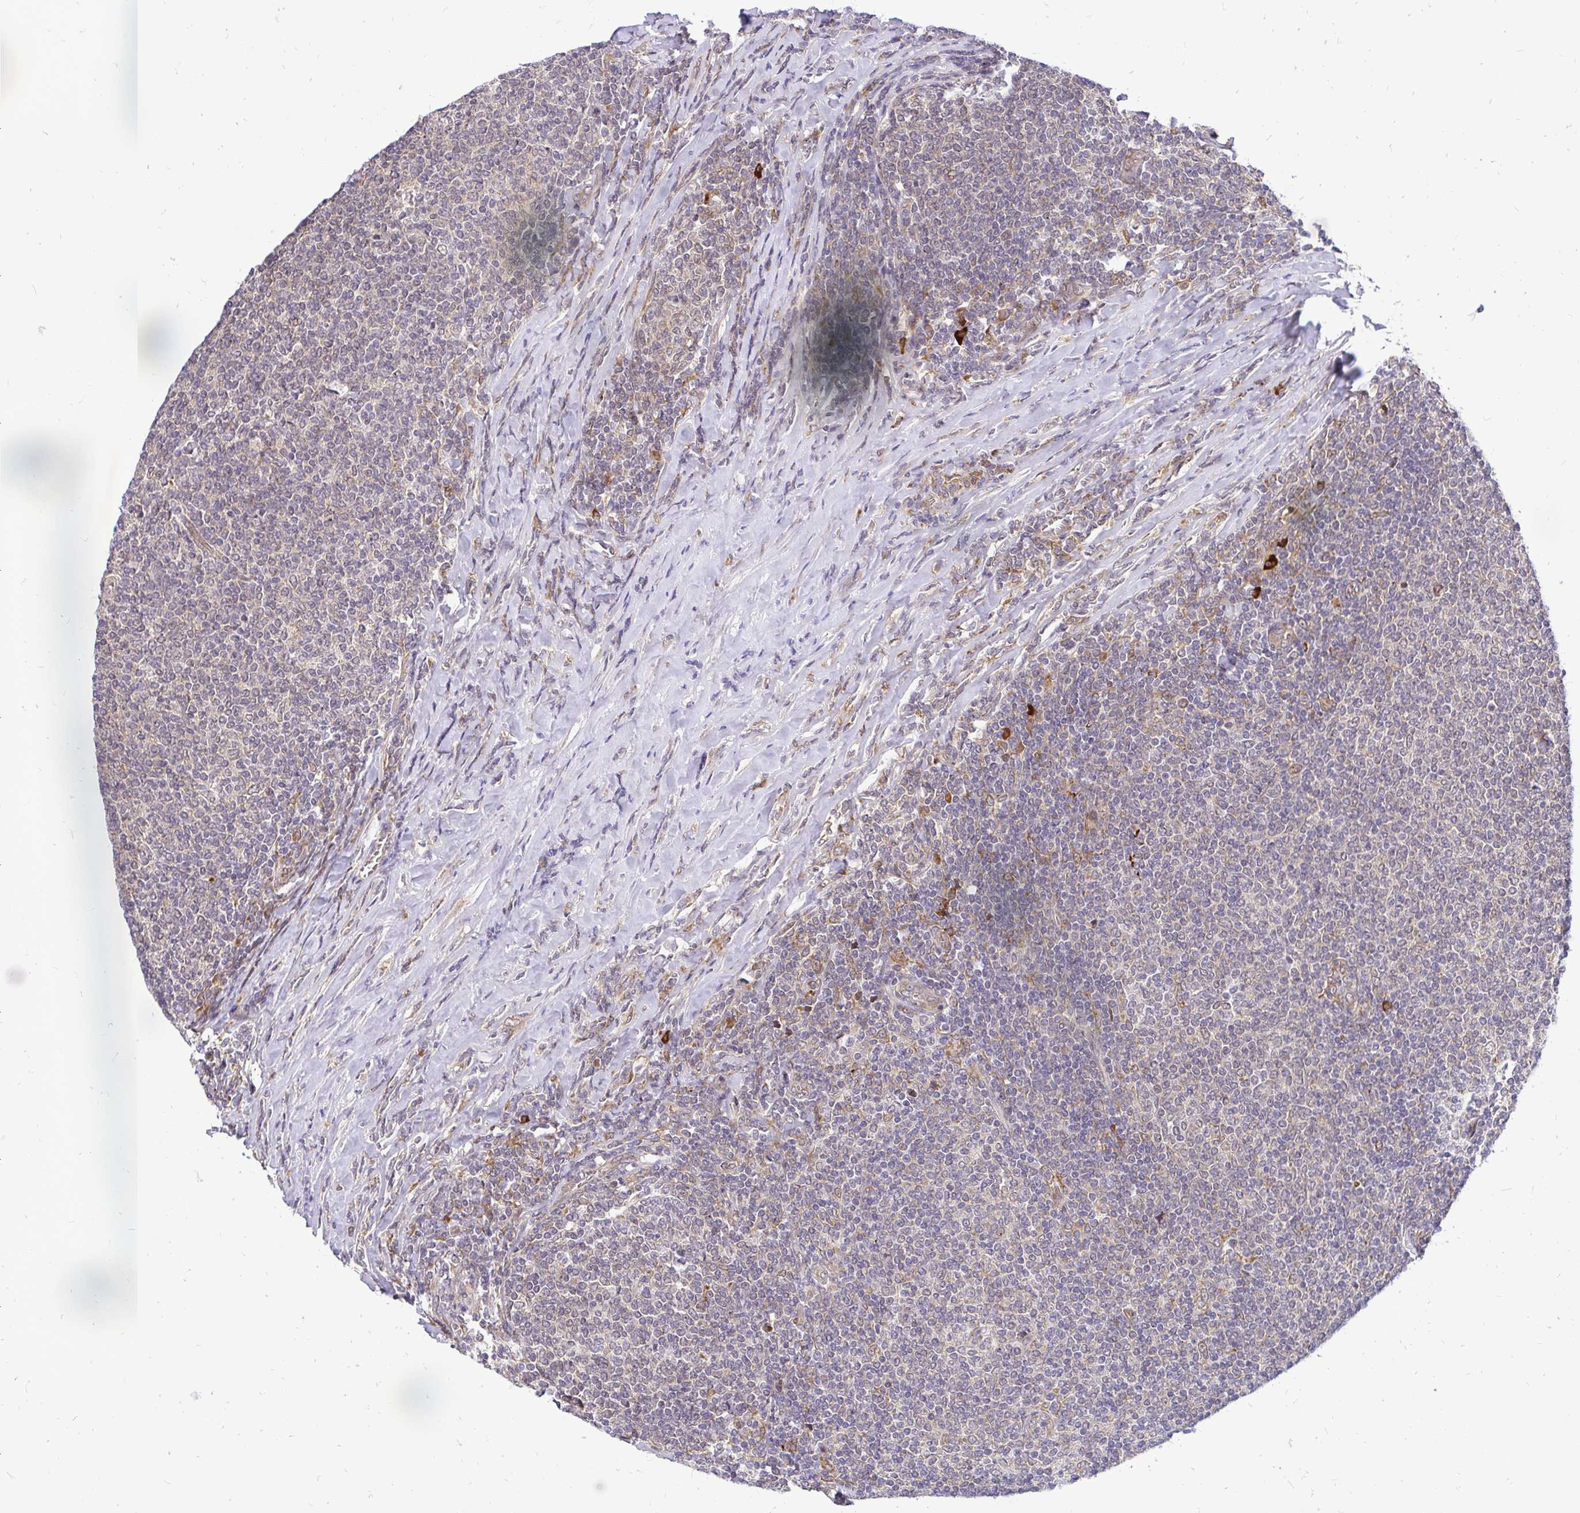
{"staining": {"intensity": "weak", "quantity": "25%-75%", "location": "nuclear"}, "tissue": "lymphoma", "cell_type": "Tumor cells", "image_type": "cancer", "snomed": [{"axis": "morphology", "description": "Malignant lymphoma, non-Hodgkin's type, Low grade"}, {"axis": "topography", "description": "Lymph node"}], "caption": "An immunohistochemistry photomicrograph of tumor tissue is shown. Protein staining in brown shows weak nuclear positivity in lymphoma within tumor cells.", "gene": "NAALAD2", "patient": {"sex": "male", "age": 52}}